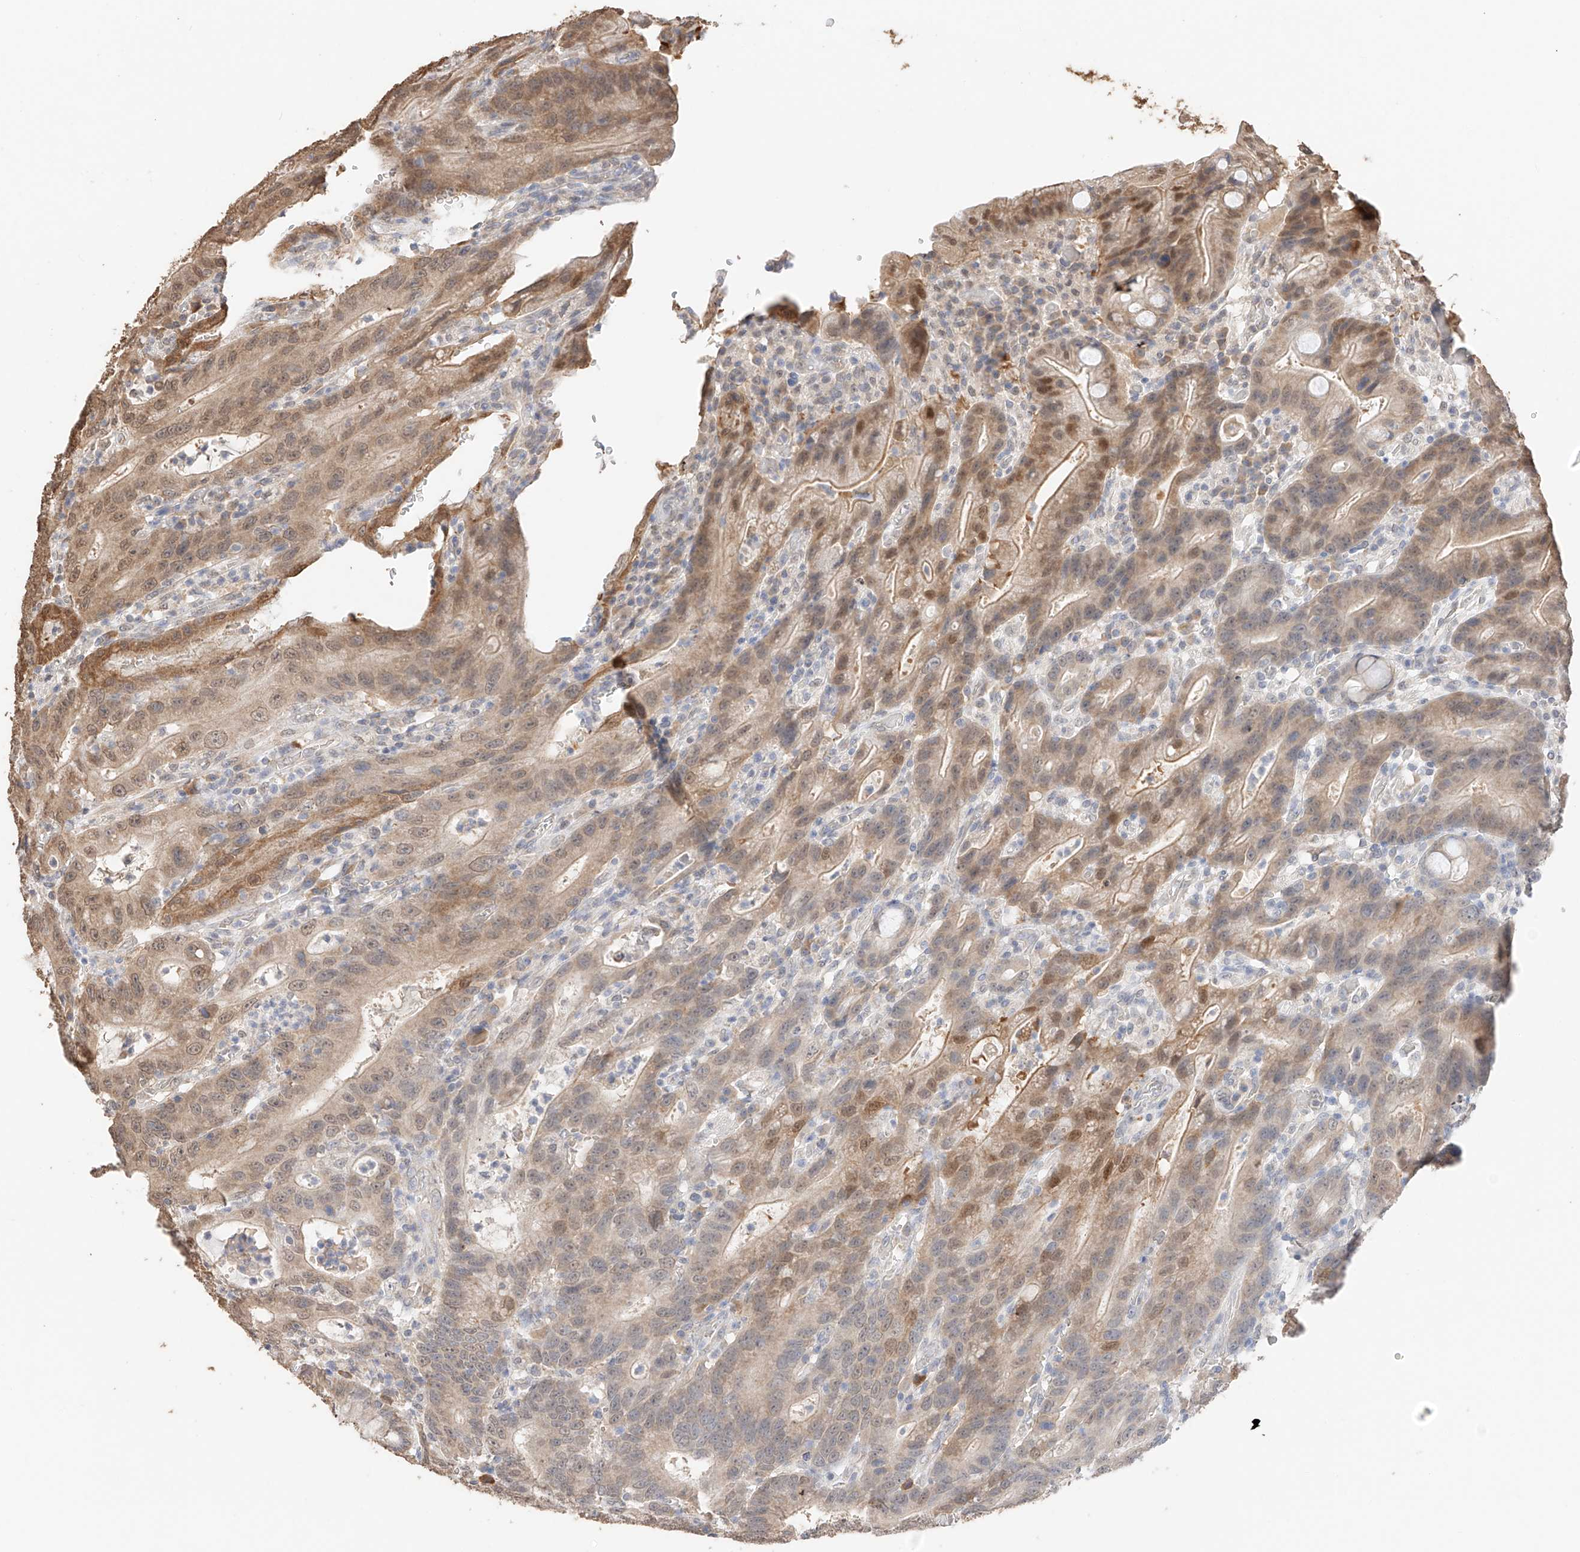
{"staining": {"intensity": "moderate", "quantity": ">75%", "location": "cytoplasmic/membranous,nuclear"}, "tissue": "stomach", "cell_type": "Glandular cells", "image_type": "normal", "snomed": [{"axis": "morphology", "description": "Normal tissue, NOS"}, {"axis": "topography", "description": "Stomach"}], "caption": "Immunohistochemical staining of normal stomach shows >75% levels of moderate cytoplasmic/membranous,nuclear protein expression in approximately >75% of glandular cells.", "gene": "IL22RA2", "patient": {"sex": "male", "age": 57}}